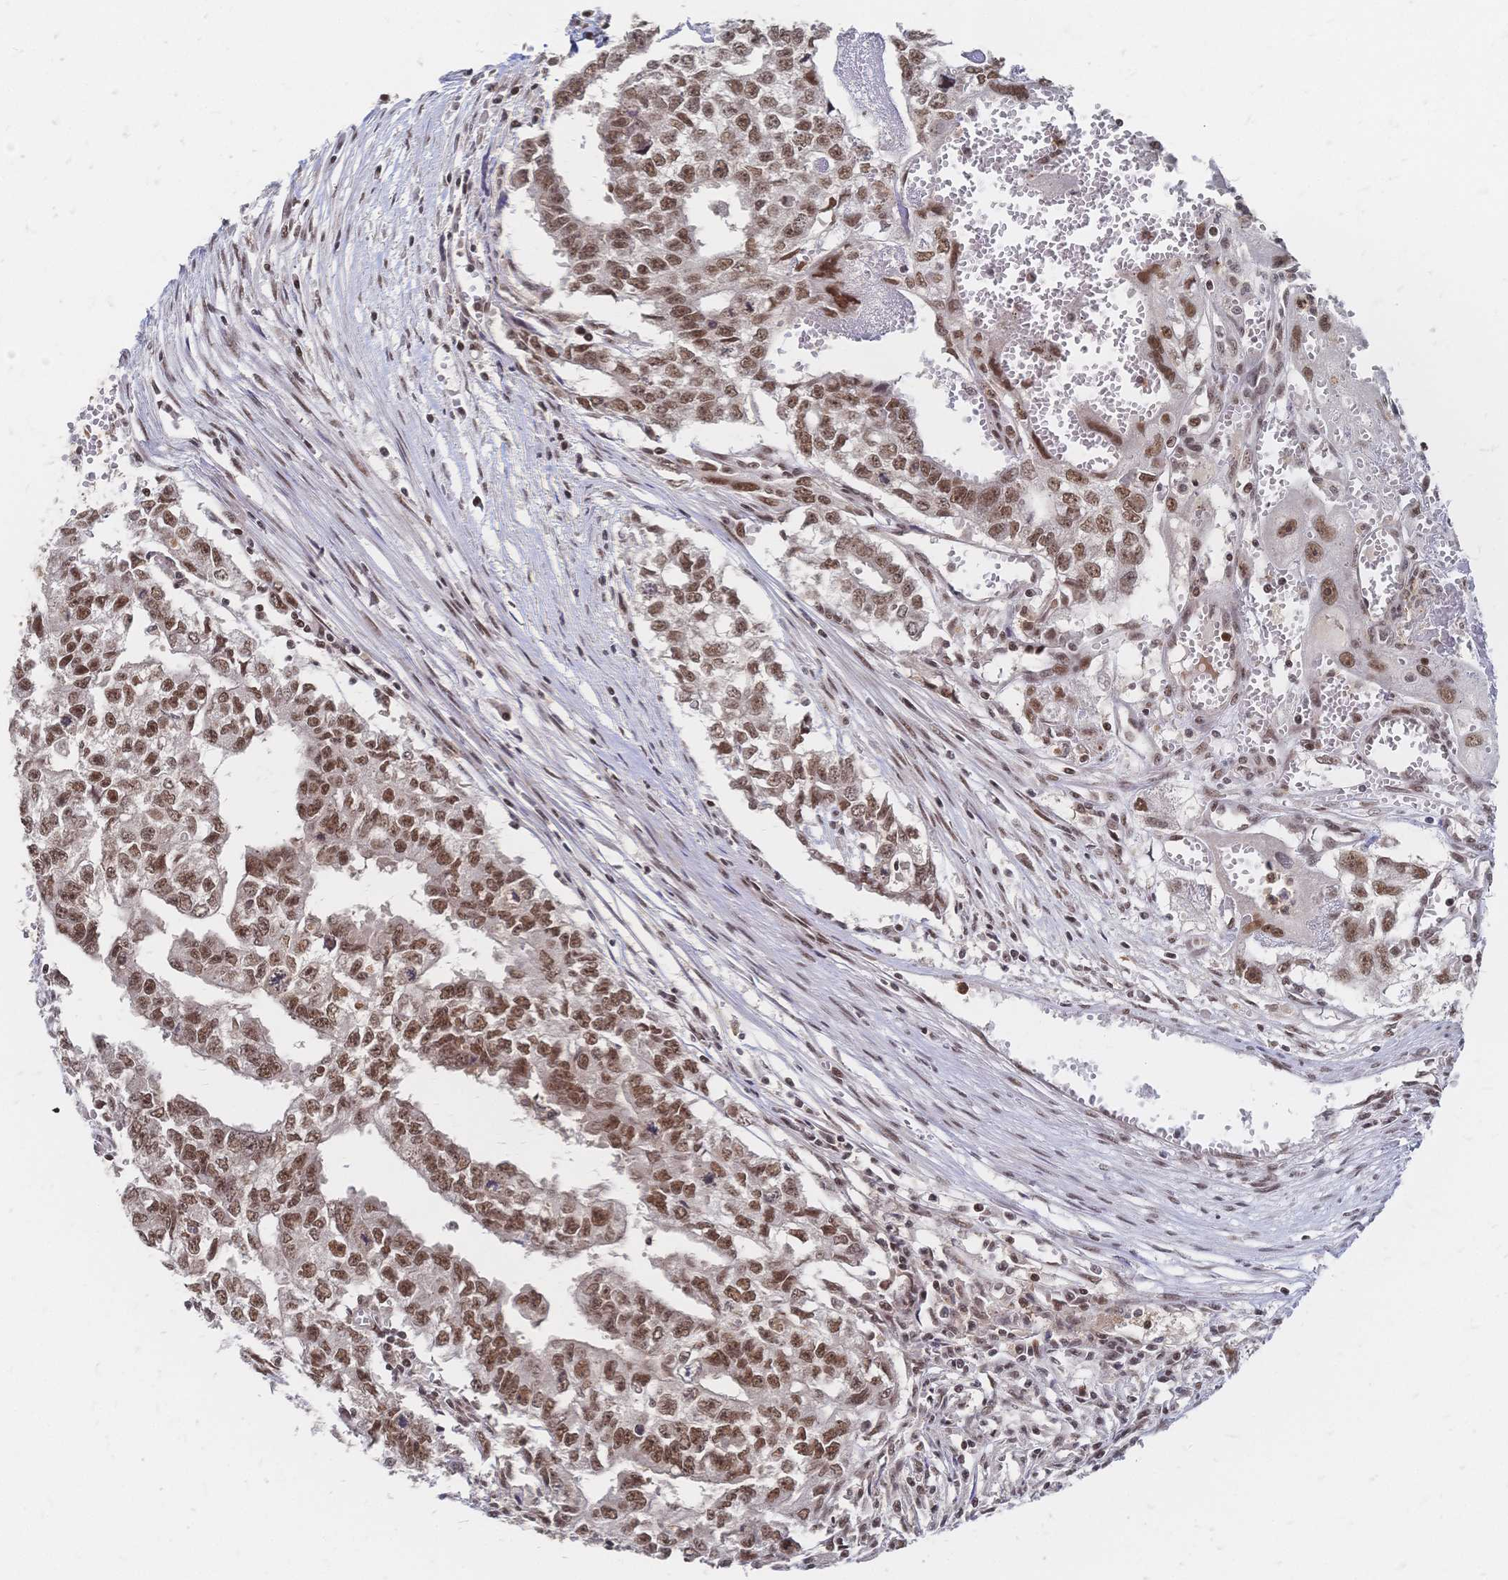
{"staining": {"intensity": "moderate", "quantity": ">75%", "location": "nuclear"}, "tissue": "testis cancer", "cell_type": "Tumor cells", "image_type": "cancer", "snomed": [{"axis": "morphology", "description": "Carcinoma, Embryonal, NOS"}, {"axis": "morphology", "description": "Teratoma, malignant, NOS"}, {"axis": "topography", "description": "Testis"}], "caption": "Testis cancer (malignant teratoma) was stained to show a protein in brown. There is medium levels of moderate nuclear positivity in approximately >75% of tumor cells.", "gene": "NELFA", "patient": {"sex": "male", "age": 24}}